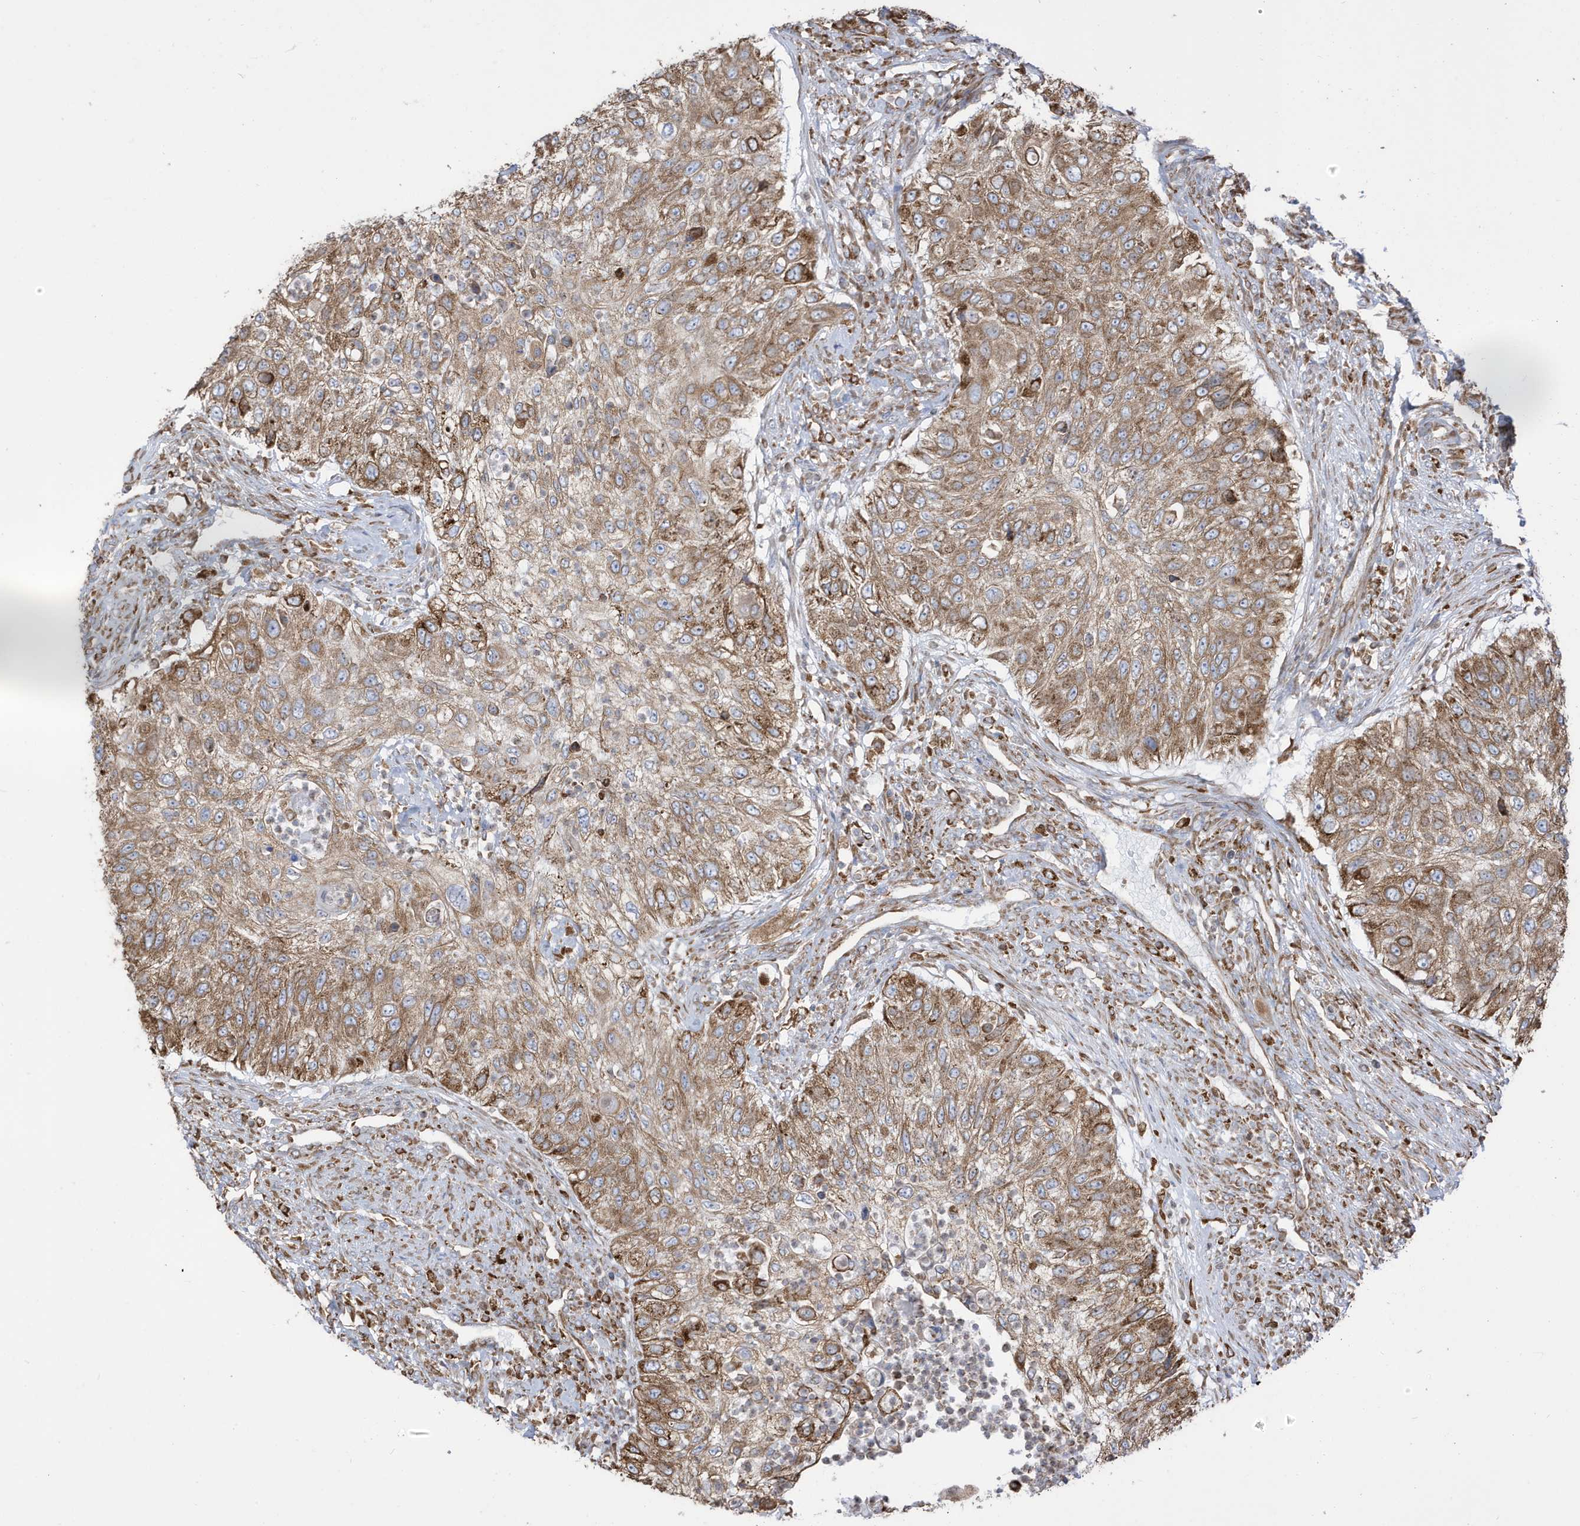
{"staining": {"intensity": "moderate", "quantity": ">75%", "location": "cytoplasmic/membranous"}, "tissue": "urothelial cancer", "cell_type": "Tumor cells", "image_type": "cancer", "snomed": [{"axis": "morphology", "description": "Urothelial carcinoma, High grade"}, {"axis": "topography", "description": "Urinary bladder"}], "caption": "Protein staining by immunohistochemistry demonstrates moderate cytoplasmic/membranous staining in approximately >75% of tumor cells in urothelial cancer.", "gene": "PDIA6", "patient": {"sex": "female", "age": 60}}